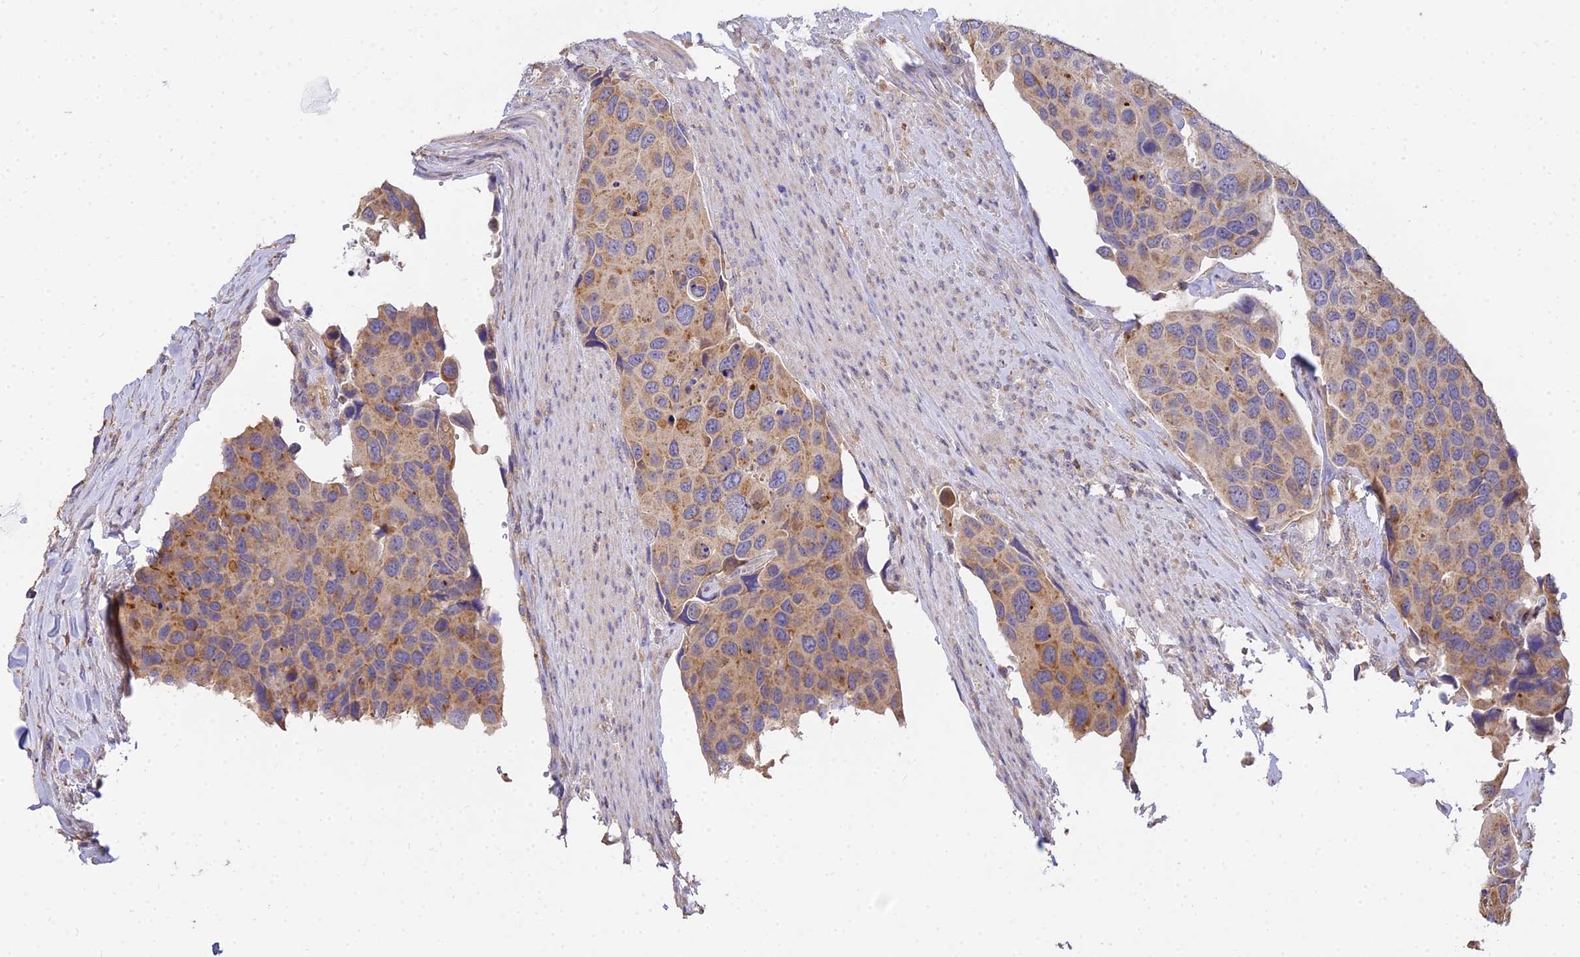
{"staining": {"intensity": "moderate", "quantity": "25%-75%", "location": "cytoplasmic/membranous"}, "tissue": "urothelial cancer", "cell_type": "Tumor cells", "image_type": "cancer", "snomed": [{"axis": "morphology", "description": "Urothelial carcinoma, High grade"}, {"axis": "topography", "description": "Urinary bladder"}], "caption": "Immunohistochemical staining of urothelial cancer shows medium levels of moderate cytoplasmic/membranous protein staining in about 25%-75% of tumor cells.", "gene": "ARL8B", "patient": {"sex": "male", "age": 74}}